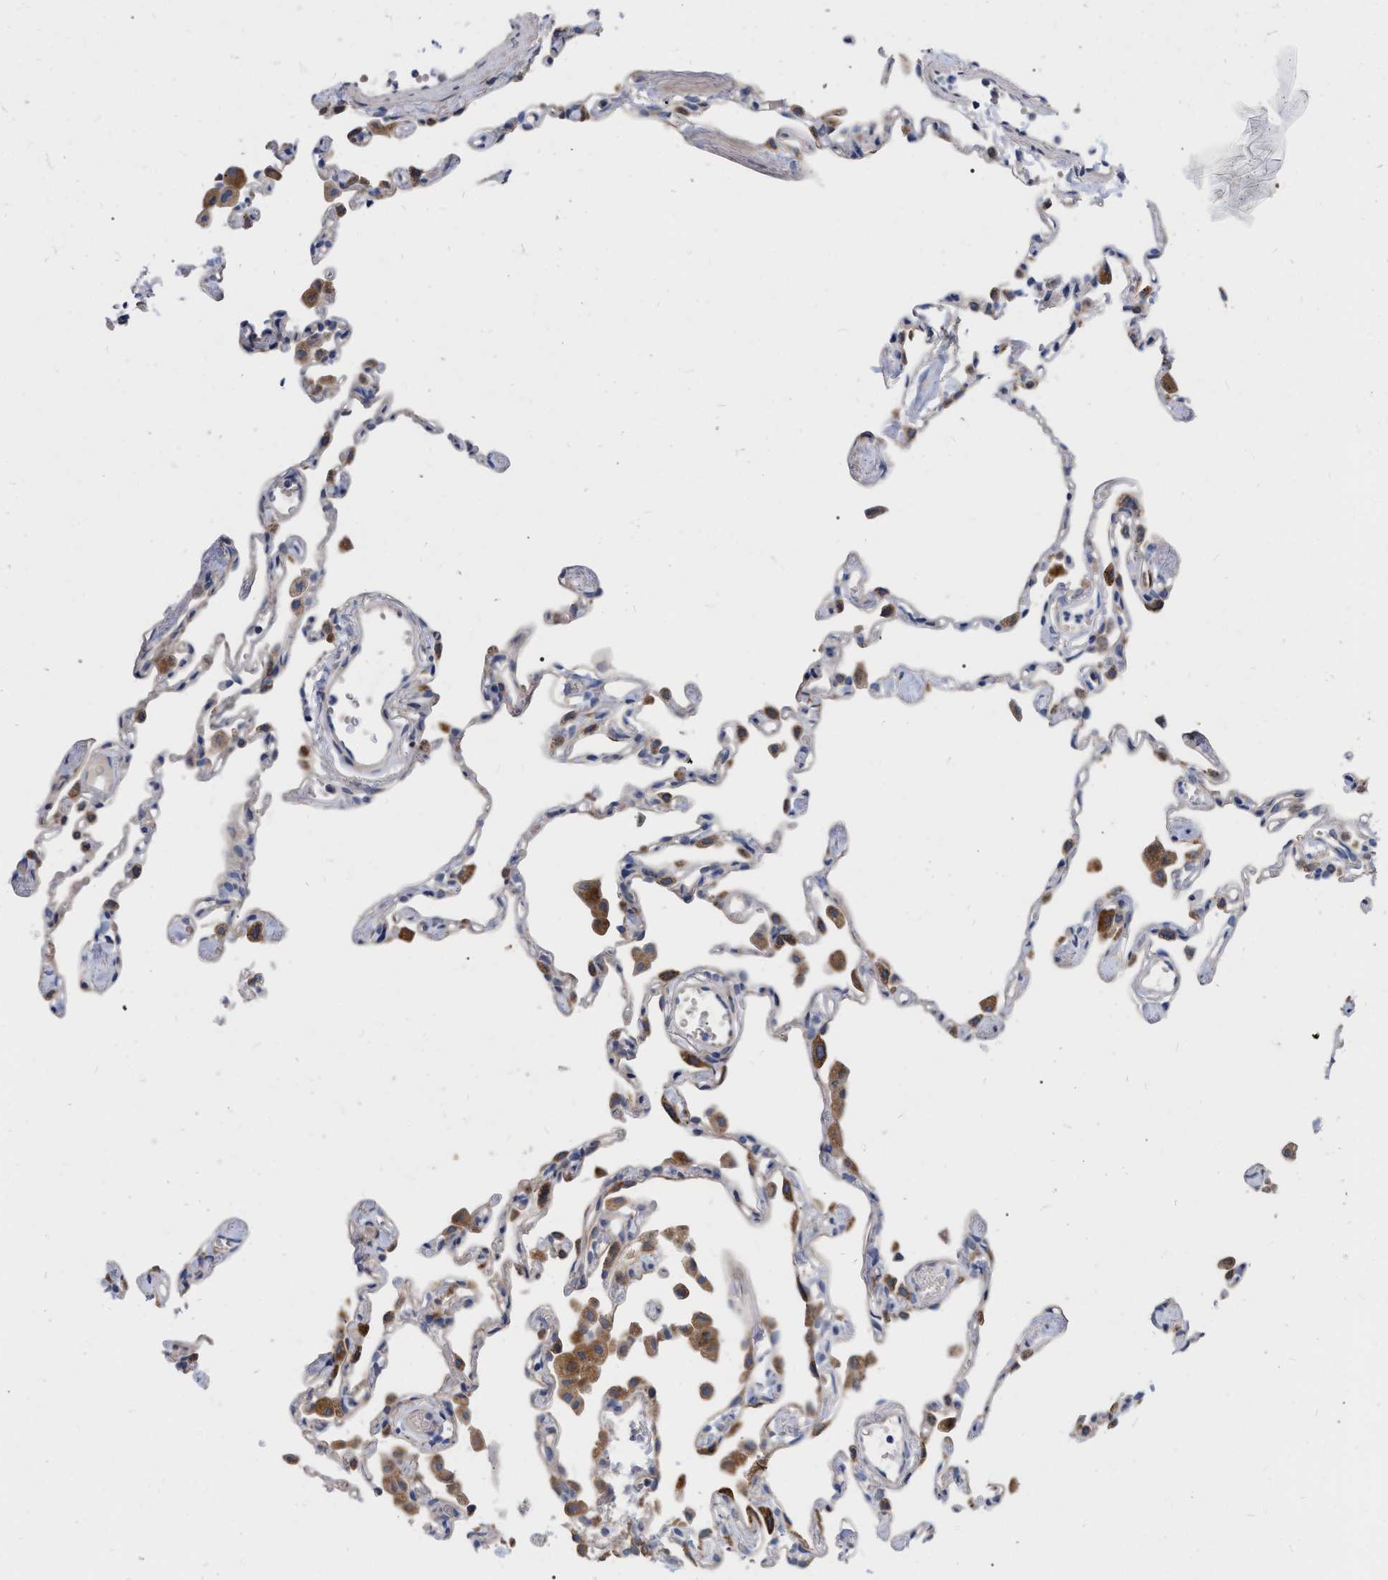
{"staining": {"intensity": "weak", "quantity": "<25%", "location": "cytoplasmic/membranous"}, "tissue": "lung", "cell_type": "Alveolar cells", "image_type": "normal", "snomed": [{"axis": "morphology", "description": "Normal tissue, NOS"}, {"axis": "topography", "description": "Lung"}], "caption": "DAB (3,3'-diaminobenzidine) immunohistochemical staining of unremarkable lung exhibits no significant expression in alveolar cells. The staining was performed using DAB (3,3'-diaminobenzidine) to visualize the protein expression in brown, while the nuclei were stained in blue with hematoxylin (Magnification: 20x).", "gene": "MLST8", "patient": {"sex": "female", "age": 49}}